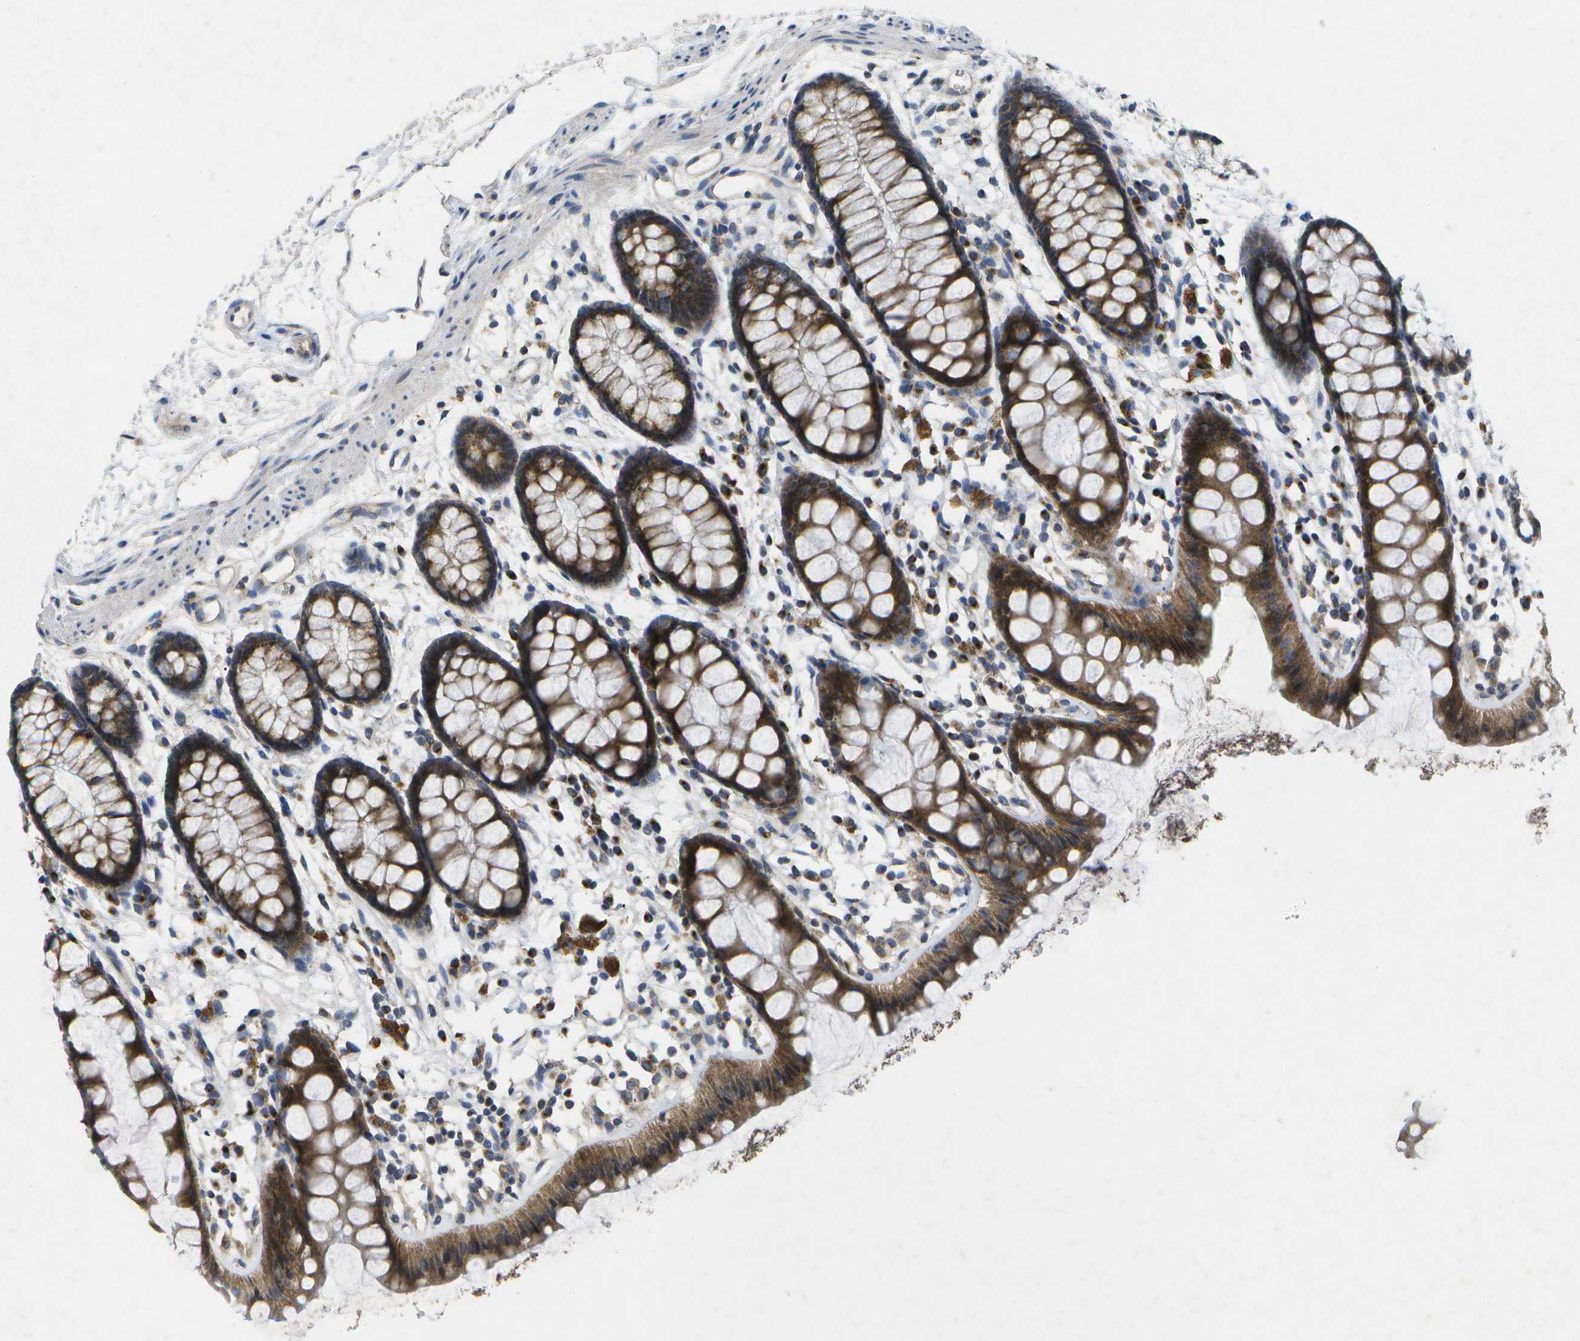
{"staining": {"intensity": "strong", "quantity": ">75%", "location": "cytoplasmic/membranous"}, "tissue": "rectum", "cell_type": "Glandular cells", "image_type": "normal", "snomed": [{"axis": "morphology", "description": "Normal tissue, NOS"}, {"axis": "topography", "description": "Rectum"}], "caption": "Protein expression by IHC demonstrates strong cytoplasmic/membranous positivity in approximately >75% of glandular cells in unremarkable rectum. Nuclei are stained in blue.", "gene": "KDELR1", "patient": {"sex": "female", "age": 66}}